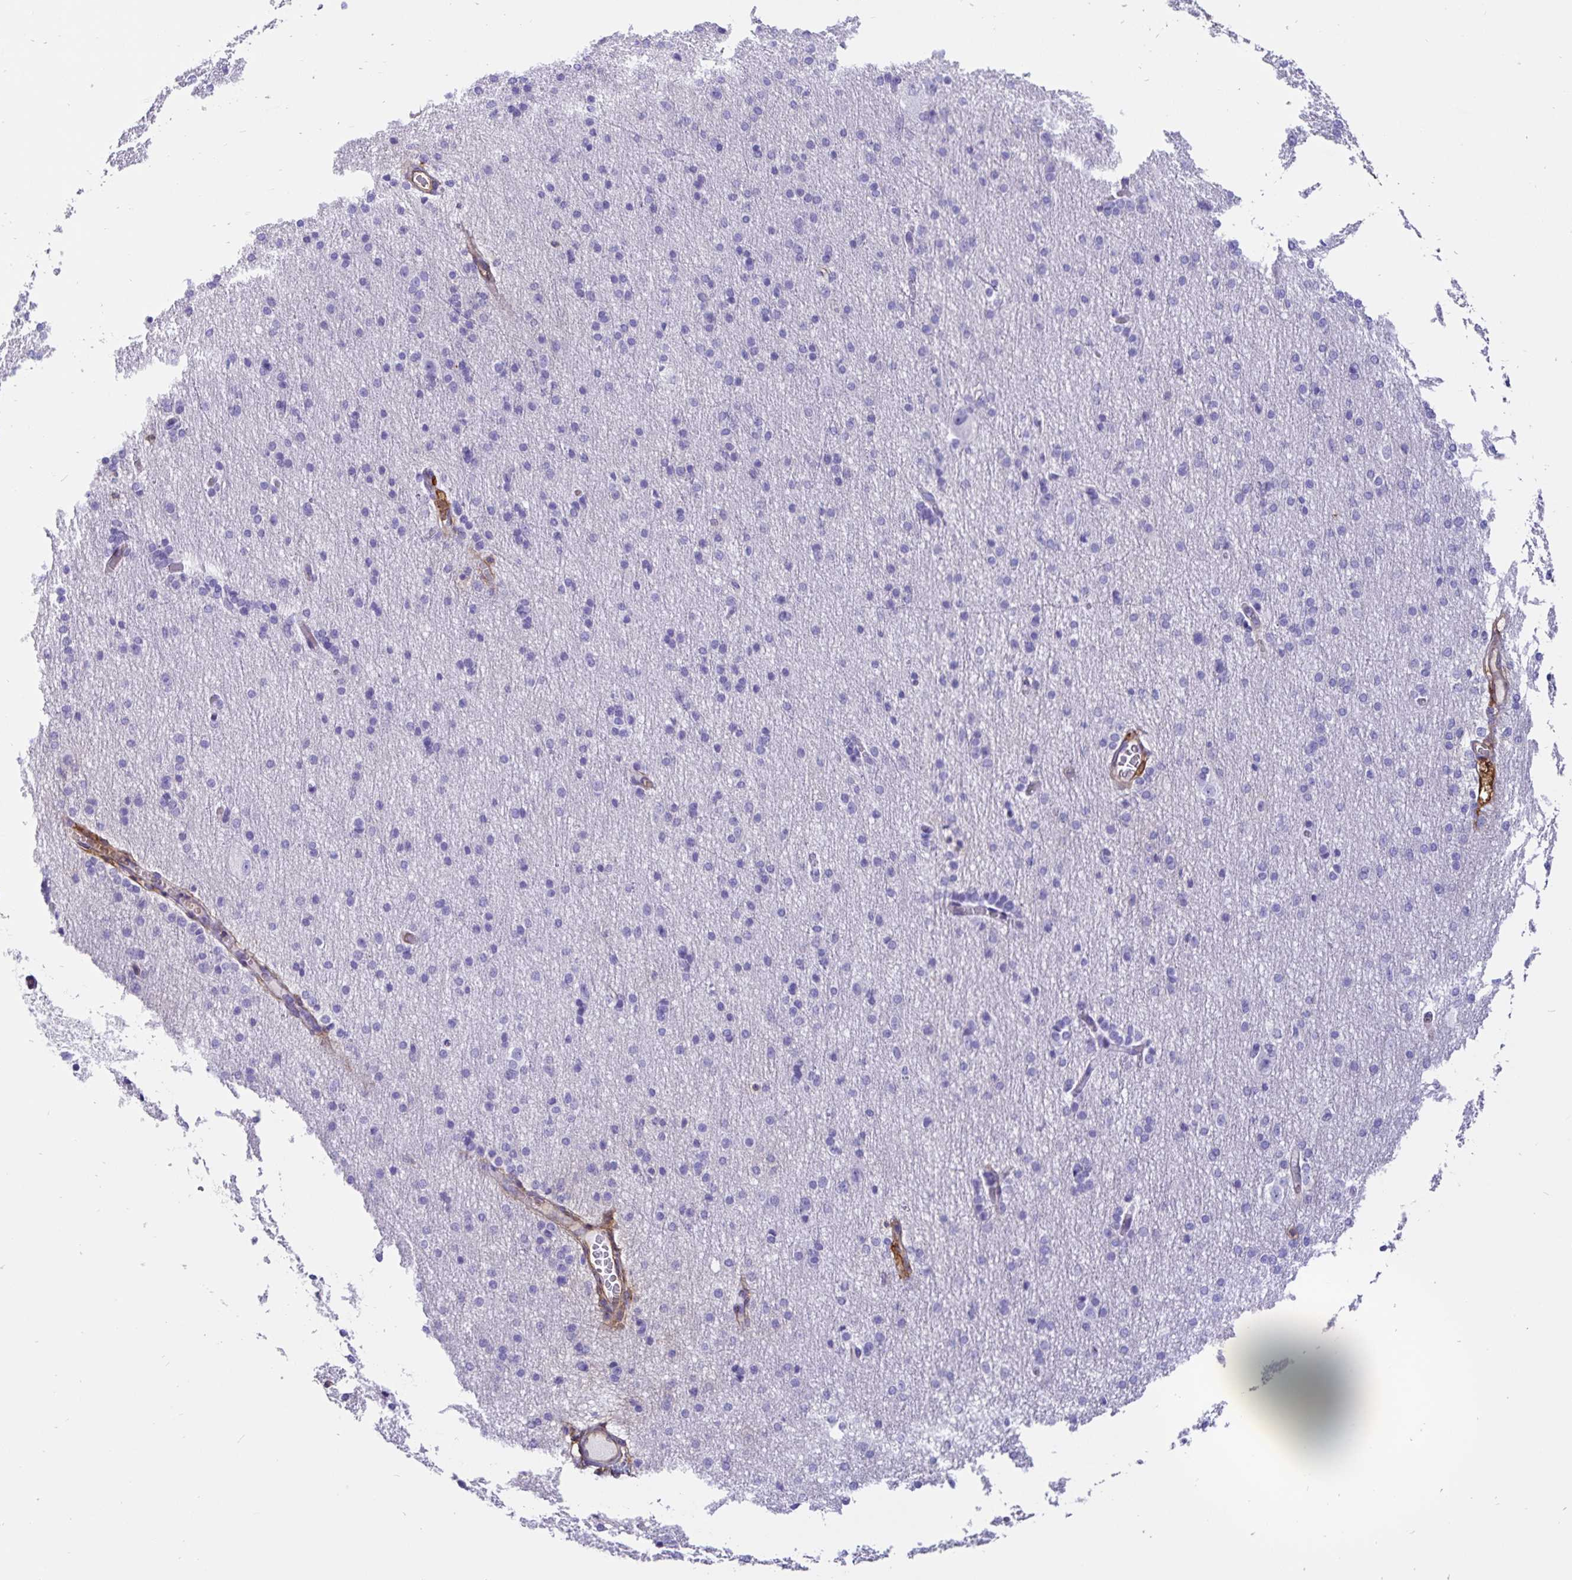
{"staining": {"intensity": "moderate", "quantity": ">75%", "location": "cytoplasmic/membranous"}, "tissue": "cerebral cortex", "cell_type": "Endothelial cells", "image_type": "normal", "snomed": [{"axis": "morphology", "description": "Normal tissue, NOS"}, {"axis": "morphology", "description": "Inflammation, NOS"}, {"axis": "topography", "description": "Cerebral cortex"}], "caption": "DAB (3,3'-diaminobenzidine) immunohistochemical staining of benign human cerebral cortex exhibits moderate cytoplasmic/membranous protein expression in about >75% of endothelial cells. Using DAB (3,3'-diaminobenzidine) (brown) and hematoxylin (blue) stains, captured at high magnification using brightfield microscopy.", "gene": "ANXA2", "patient": {"sex": "male", "age": 6}}